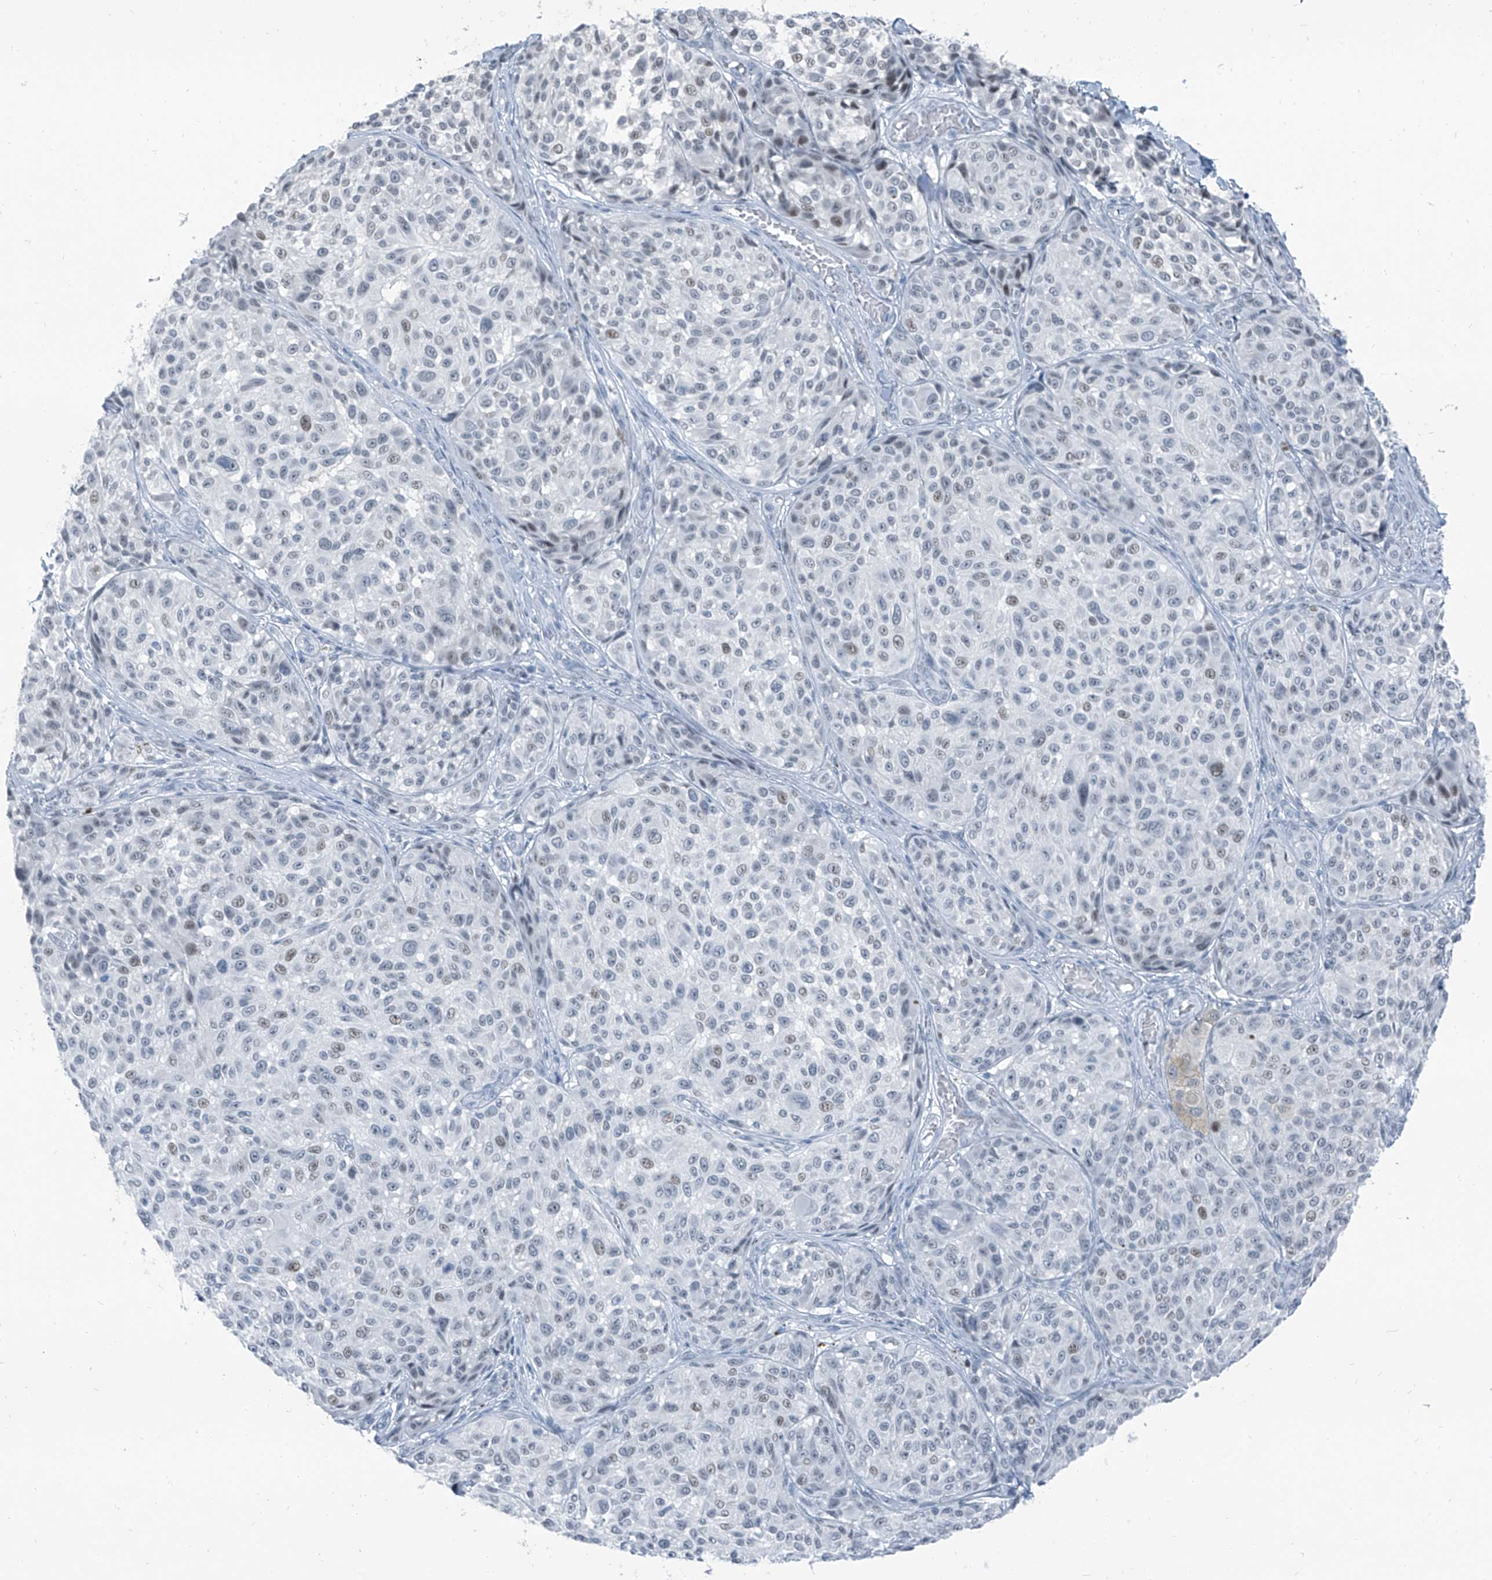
{"staining": {"intensity": "weak", "quantity": "<25%", "location": "nuclear"}, "tissue": "melanoma", "cell_type": "Tumor cells", "image_type": "cancer", "snomed": [{"axis": "morphology", "description": "Malignant melanoma, NOS"}, {"axis": "topography", "description": "Skin"}], "caption": "Tumor cells show no significant positivity in malignant melanoma. The staining is performed using DAB brown chromogen with nuclei counter-stained in using hematoxylin.", "gene": "RGN", "patient": {"sex": "male", "age": 83}}